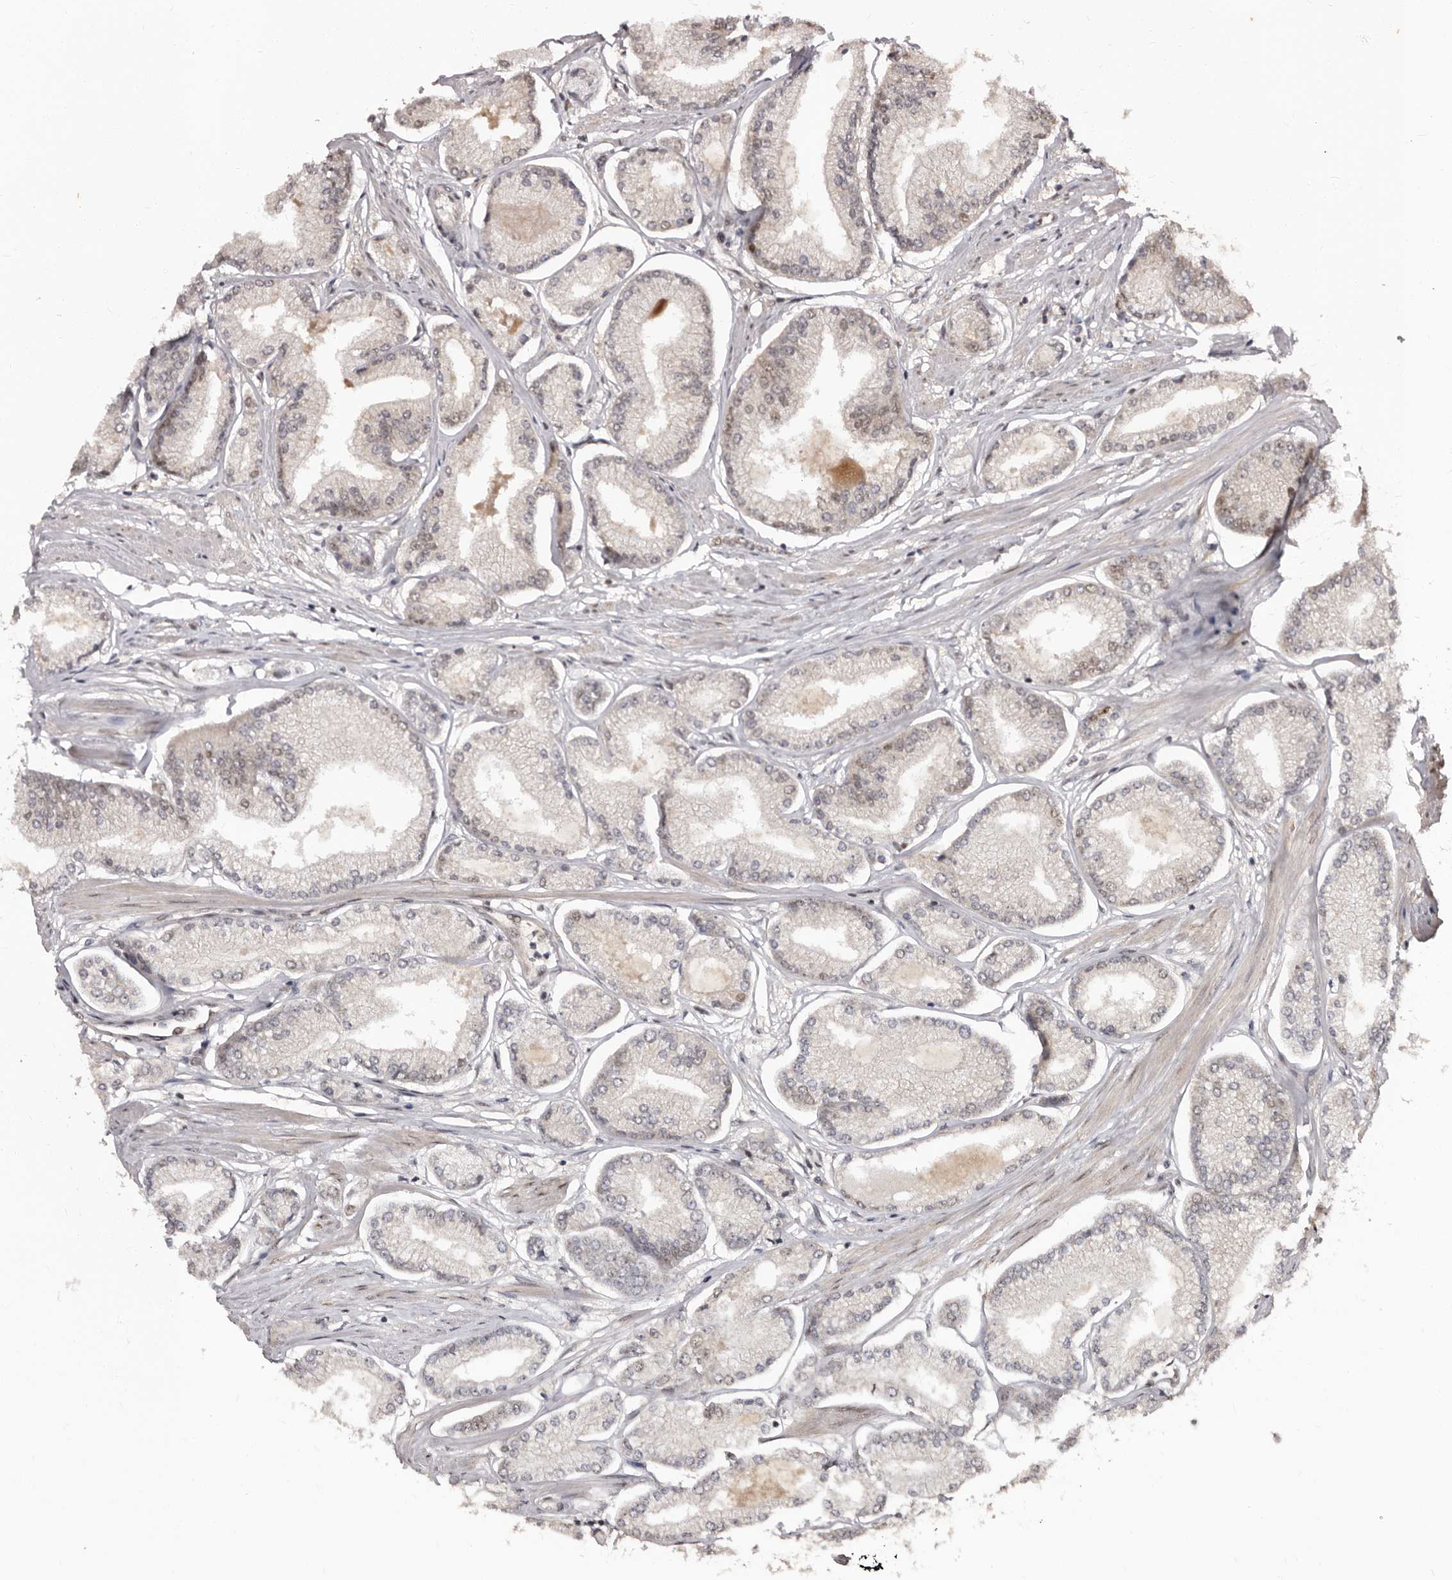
{"staining": {"intensity": "negative", "quantity": "none", "location": "none"}, "tissue": "prostate cancer", "cell_type": "Tumor cells", "image_type": "cancer", "snomed": [{"axis": "morphology", "description": "Adenocarcinoma, Low grade"}, {"axis": "topography", "description": "Prostate"}], "caption": "This is an immunohistochemistry (IHC) histopathology image of prostate adenocarcinoma (low-grade). There is no positivity in tumor cells.", "gene": "TBC1D22B", "patient": {"sex": "male", "age": 52}}